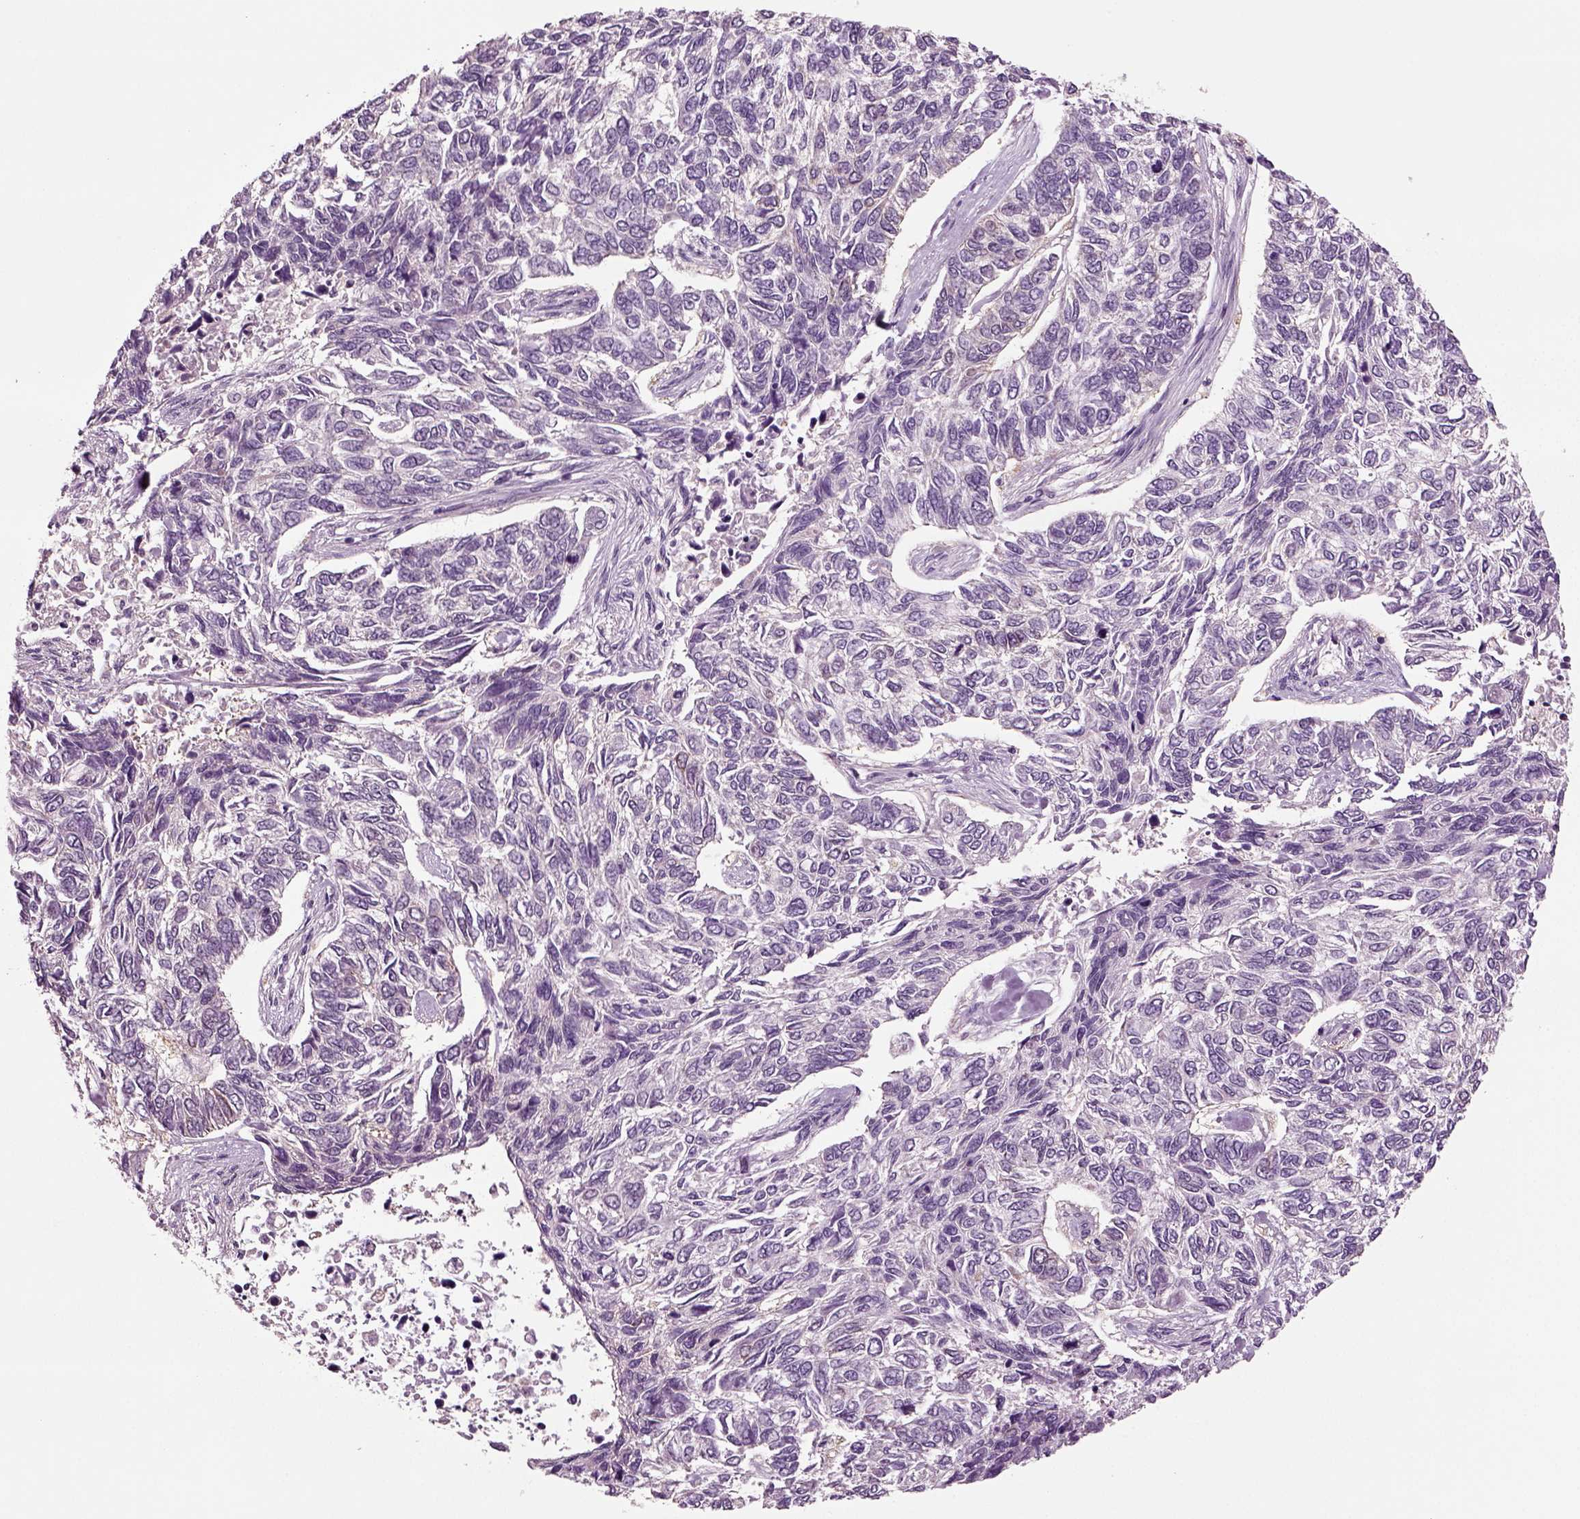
{"staining": {"intensity": "negative", "quantity": "none", "location": "none"}, "tissue": "skin cancer", "cell_type": "Tumor cells", "image_type": "cancer", "snomed": [{"axis": "morphology", "description": "Basal cell carcinoma"}, {"axis": "topography", "description": "Skin"}], "caption": "IHC histopathology image of human basal cell carcinoma (skin) stained for a protein (brown), which reveals no staining in tumor cells.", "gene": "CRABP1", "patient": {"sex": "female", "age": 65}}